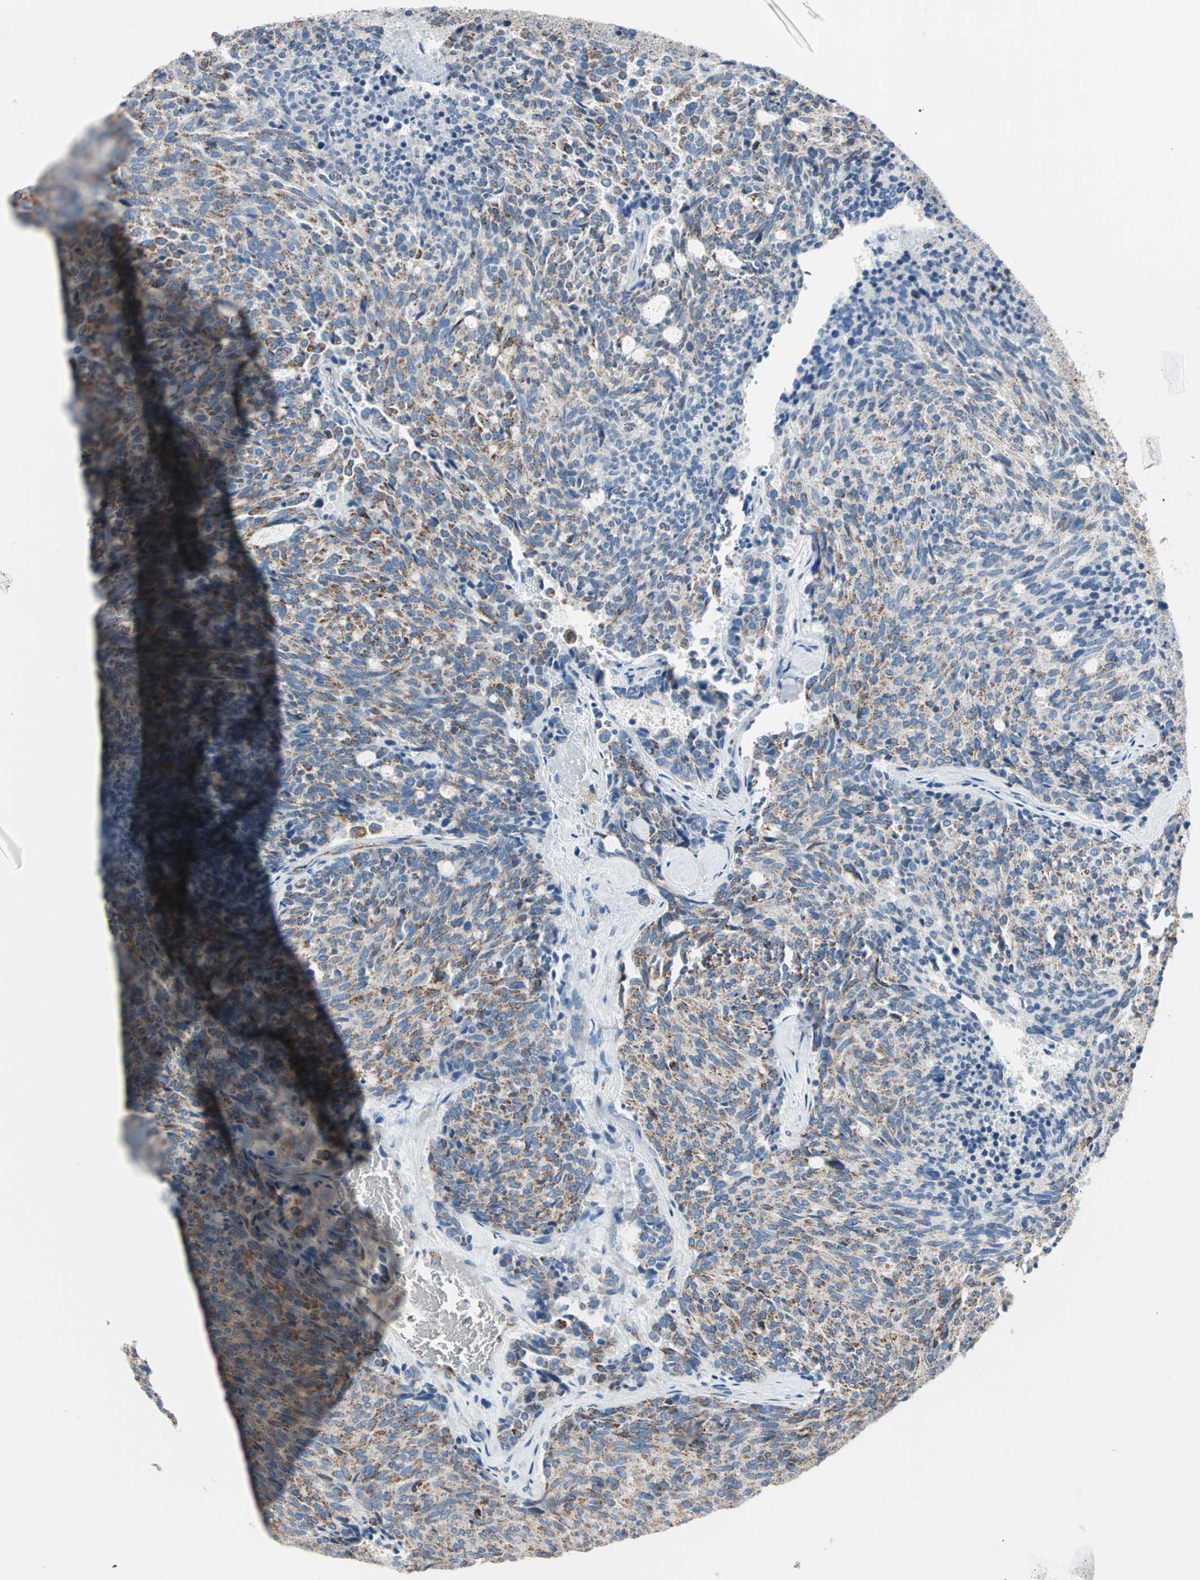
{"staining": {"intensity": "moderate", "quantity": ">75%", "location": "cytoplasmic/membranous"}, "tissue": "carcinoid", "cell_type": "Tumor cells", "image_type": "cancer", "snomed": [{"axis": "morphology", "description": "Carcinoid, malignant, NOS"}, {"axis": "topography", "description": "Pancreas"}], "caption": "Tumor cells demonstrate medium levels of moderate cytoplasmic/membranous staining in about >75% of cells in carcinoid. (DAB (3,3'-diaminobenzidine) IHC with brightfield microscopy, high magnification).", "gene": "TST", "patient": {"sex": "female", "age": 54}}